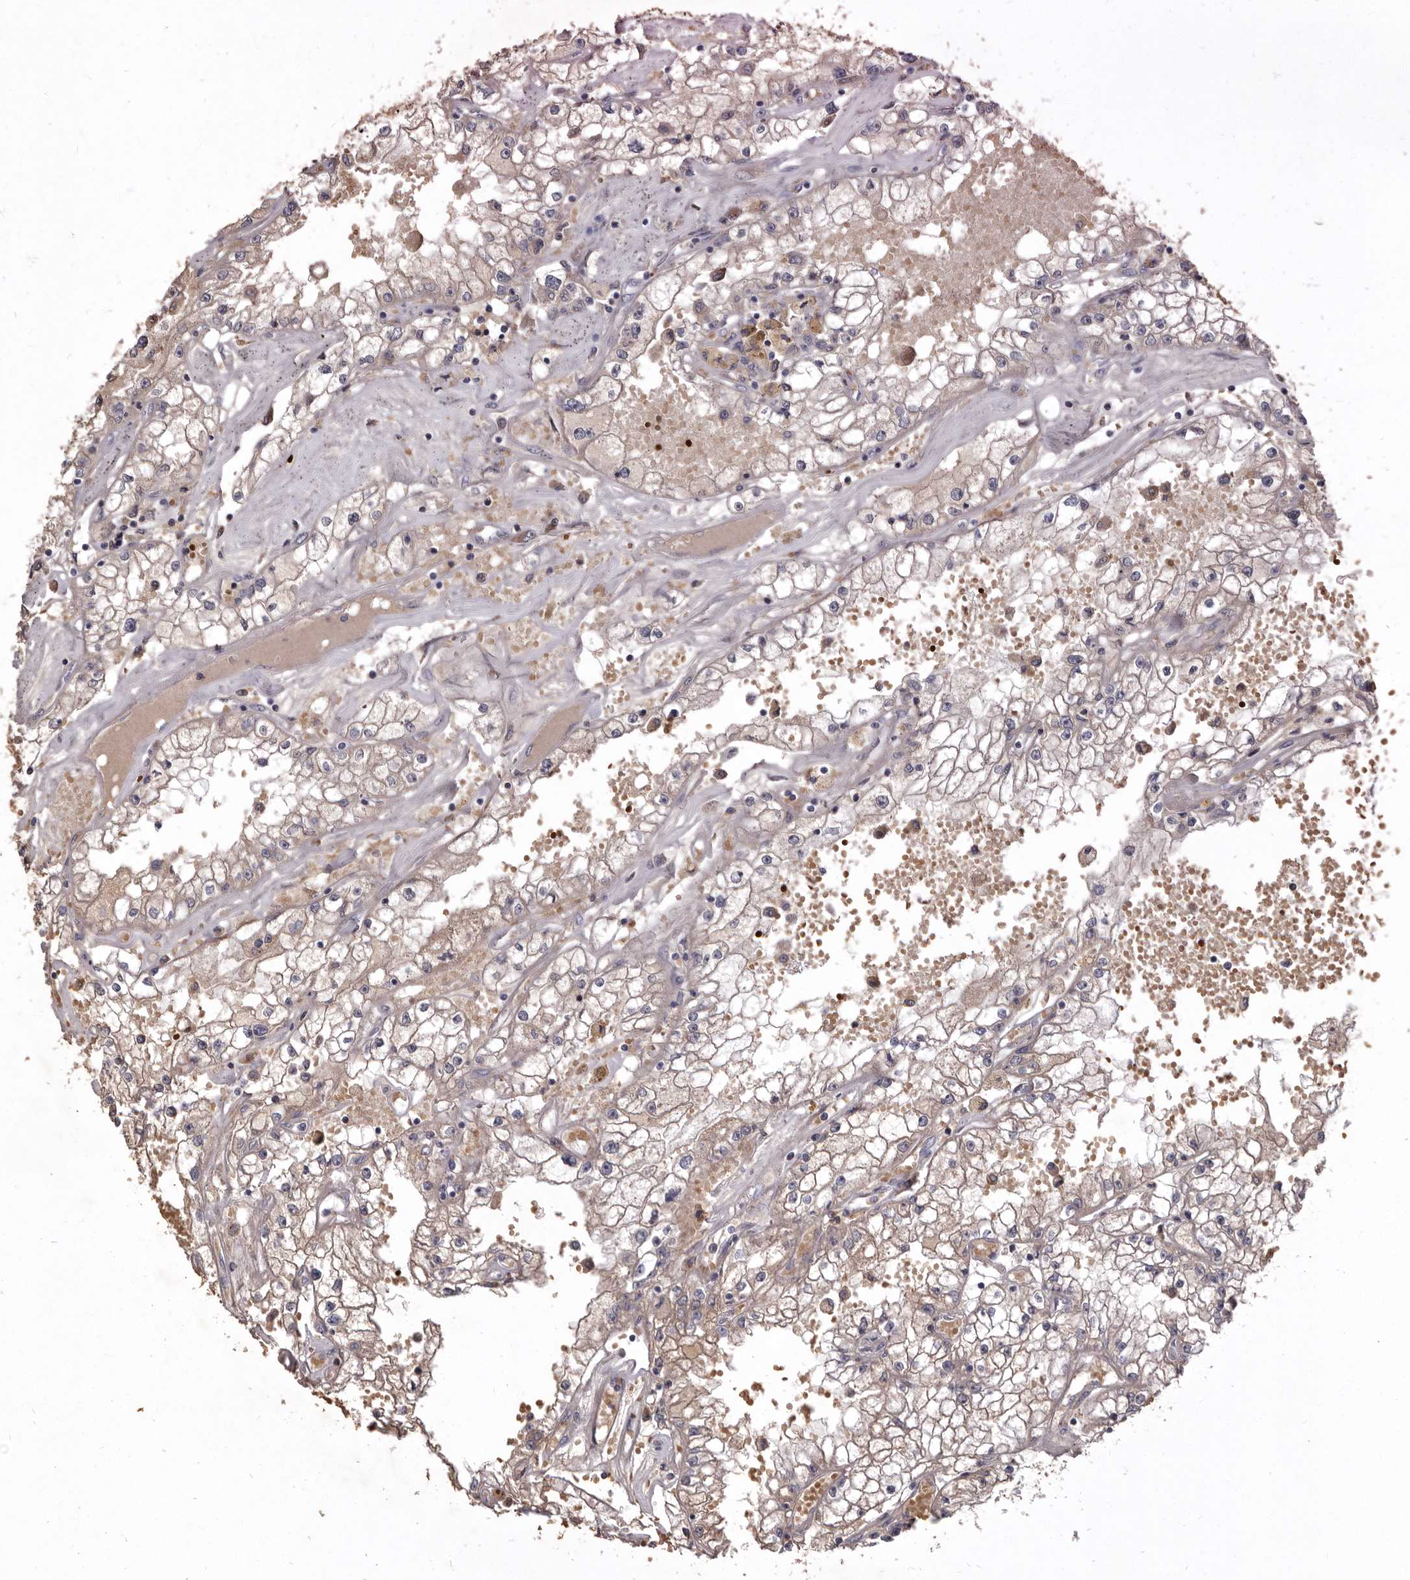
{"staining": {"intensity": "weak", "quantity": "<25%", "location": "cytoplasmic/membranous"}, "tissue": "renal cancer", "cell_type": "Tumor cells", "image_type": "cancer", "snomed": [{"axis": "morphology", "description": "Adenocarcinoma, NOS"}, {"axis": "topography", "description": "Kidney"}], "caption": "An immunohistochemistry (IHC) photomicrograph of renal adenocarcinoma is shown. There is no staining in tumor cells of renal adenocarcinoma. (Immunohistochemistry (ihc), brightfield microscopy, high magnification).", "gene": "NENF", "patient": {"sex": "male", "age": 56}}